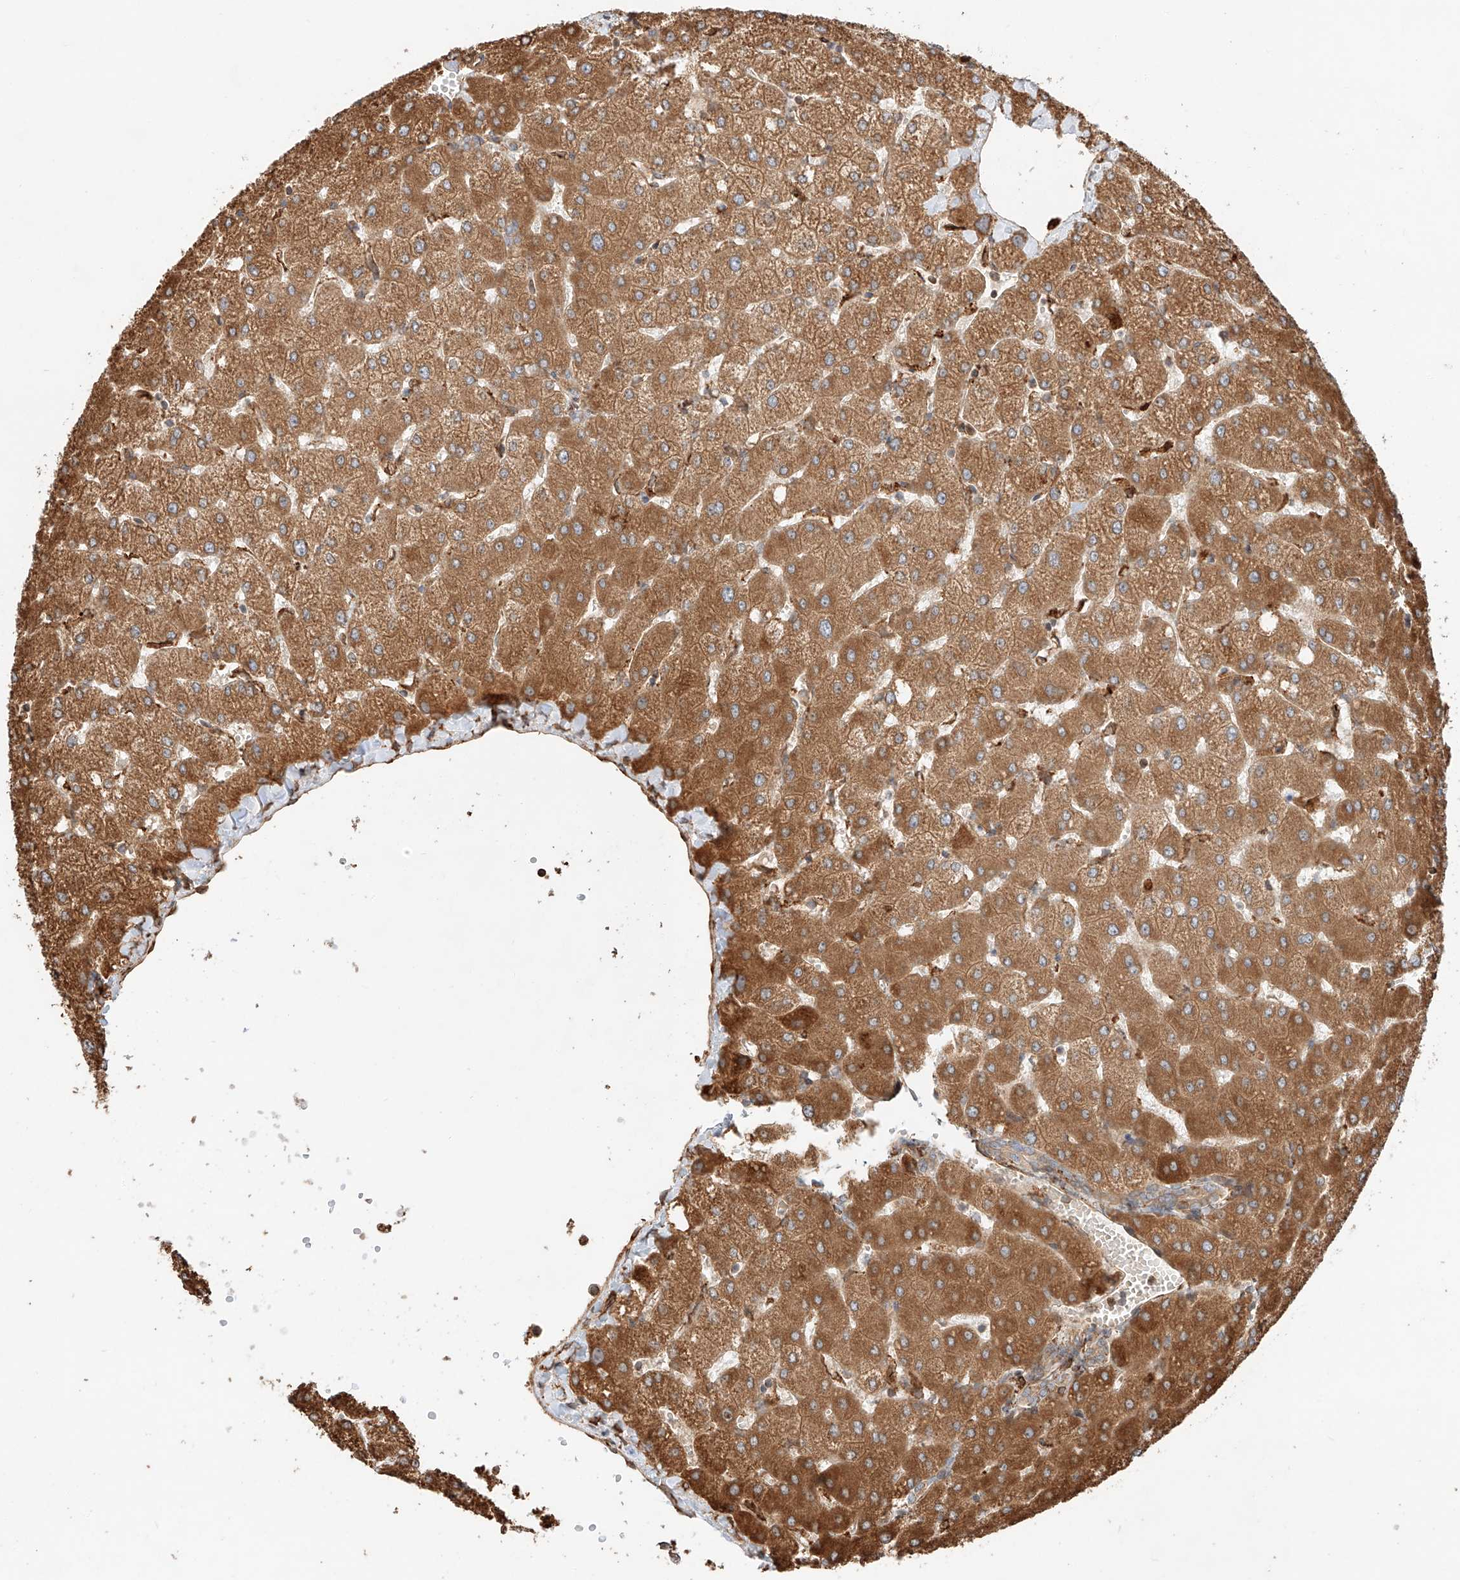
{"staining": {"intensity": "weak", "quantity": "25%-75%", "location": "cytoplasmic/membranous"}, "tissue": "liver", "cell_type": "Cholangiocytes", "image_type": "normal", "snomed": [{"axis": "morphology", "description": "Normal tissue, NOS"}, {"axis": "topography", "description": "Liver"}], "caption": "Immunohistochemistry (IHC) image of benign liver: liver stained using immunohistochemistry demonstrates low levels of weak protein expression localized specifically in the cytoplasmic/membranous of cholangiocytes, appearing as a cytoplasmic/membranous brown color.", "gene": "ZNF84", "patient": {"sex": "female", "age": 54}}